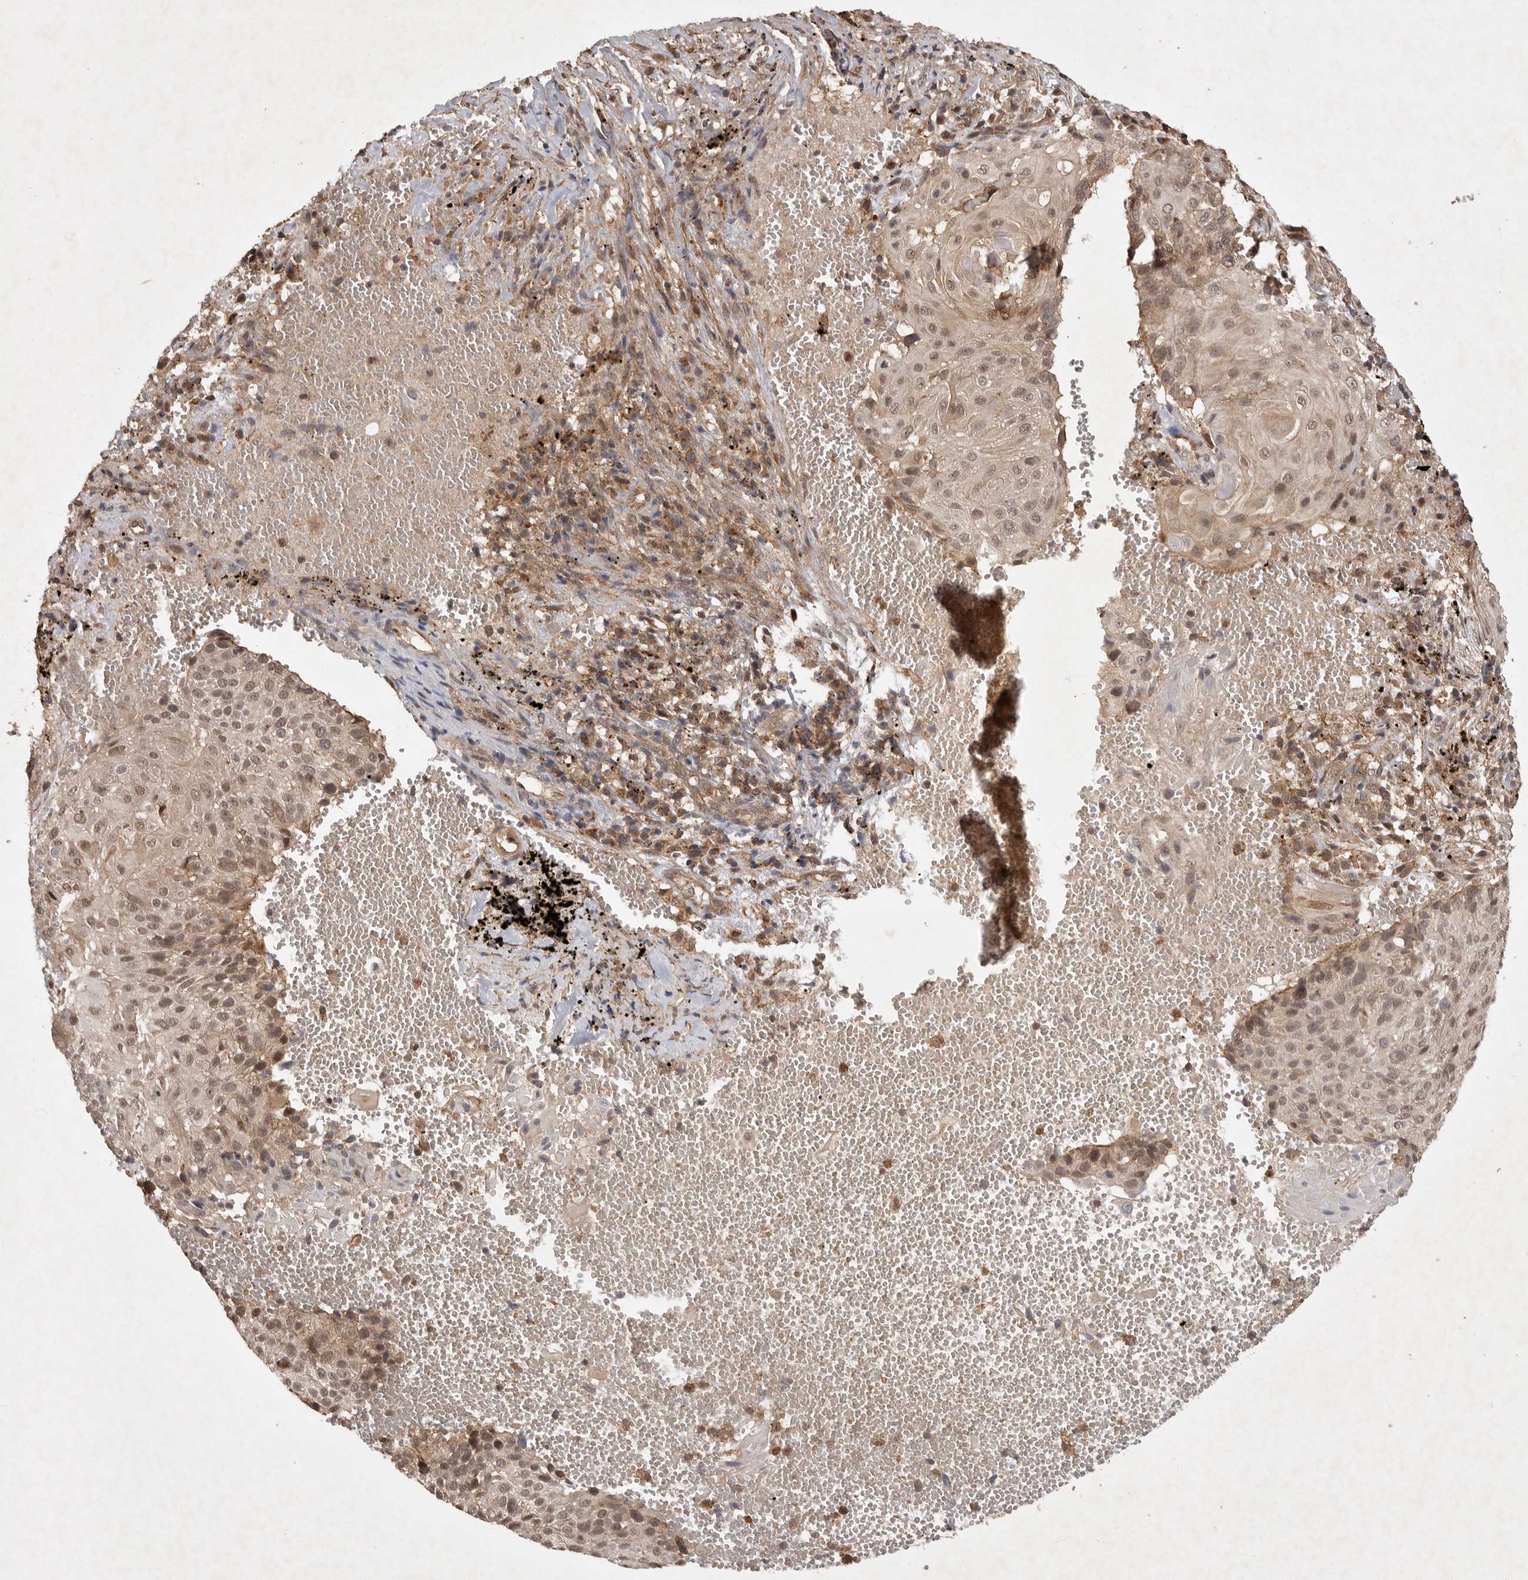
{"staining": {"intensity": "moderate", "quantity": ">75%", "location": "cytoplasmic/membranous,nuclear"}, "tissue": "cervical cancer", "cell_type": "Tumor cells", "image_type": "cancer", "snomed": [{"axis": "morphology", "description": "Squamous cell carcinoma, NOS"}, {"axis": "topography", "description": "Cervix"}], "caption": "Immunohistochemistry (IHC) (DAB) staining of human cervical squamous cell carcinoma shows moderate cytoplasmic/membranous and nuclear protein positivity in approximately >75% of tumor cells.", "gene": "ZNF232", "patient": {"sex": "female", "age": 74}}